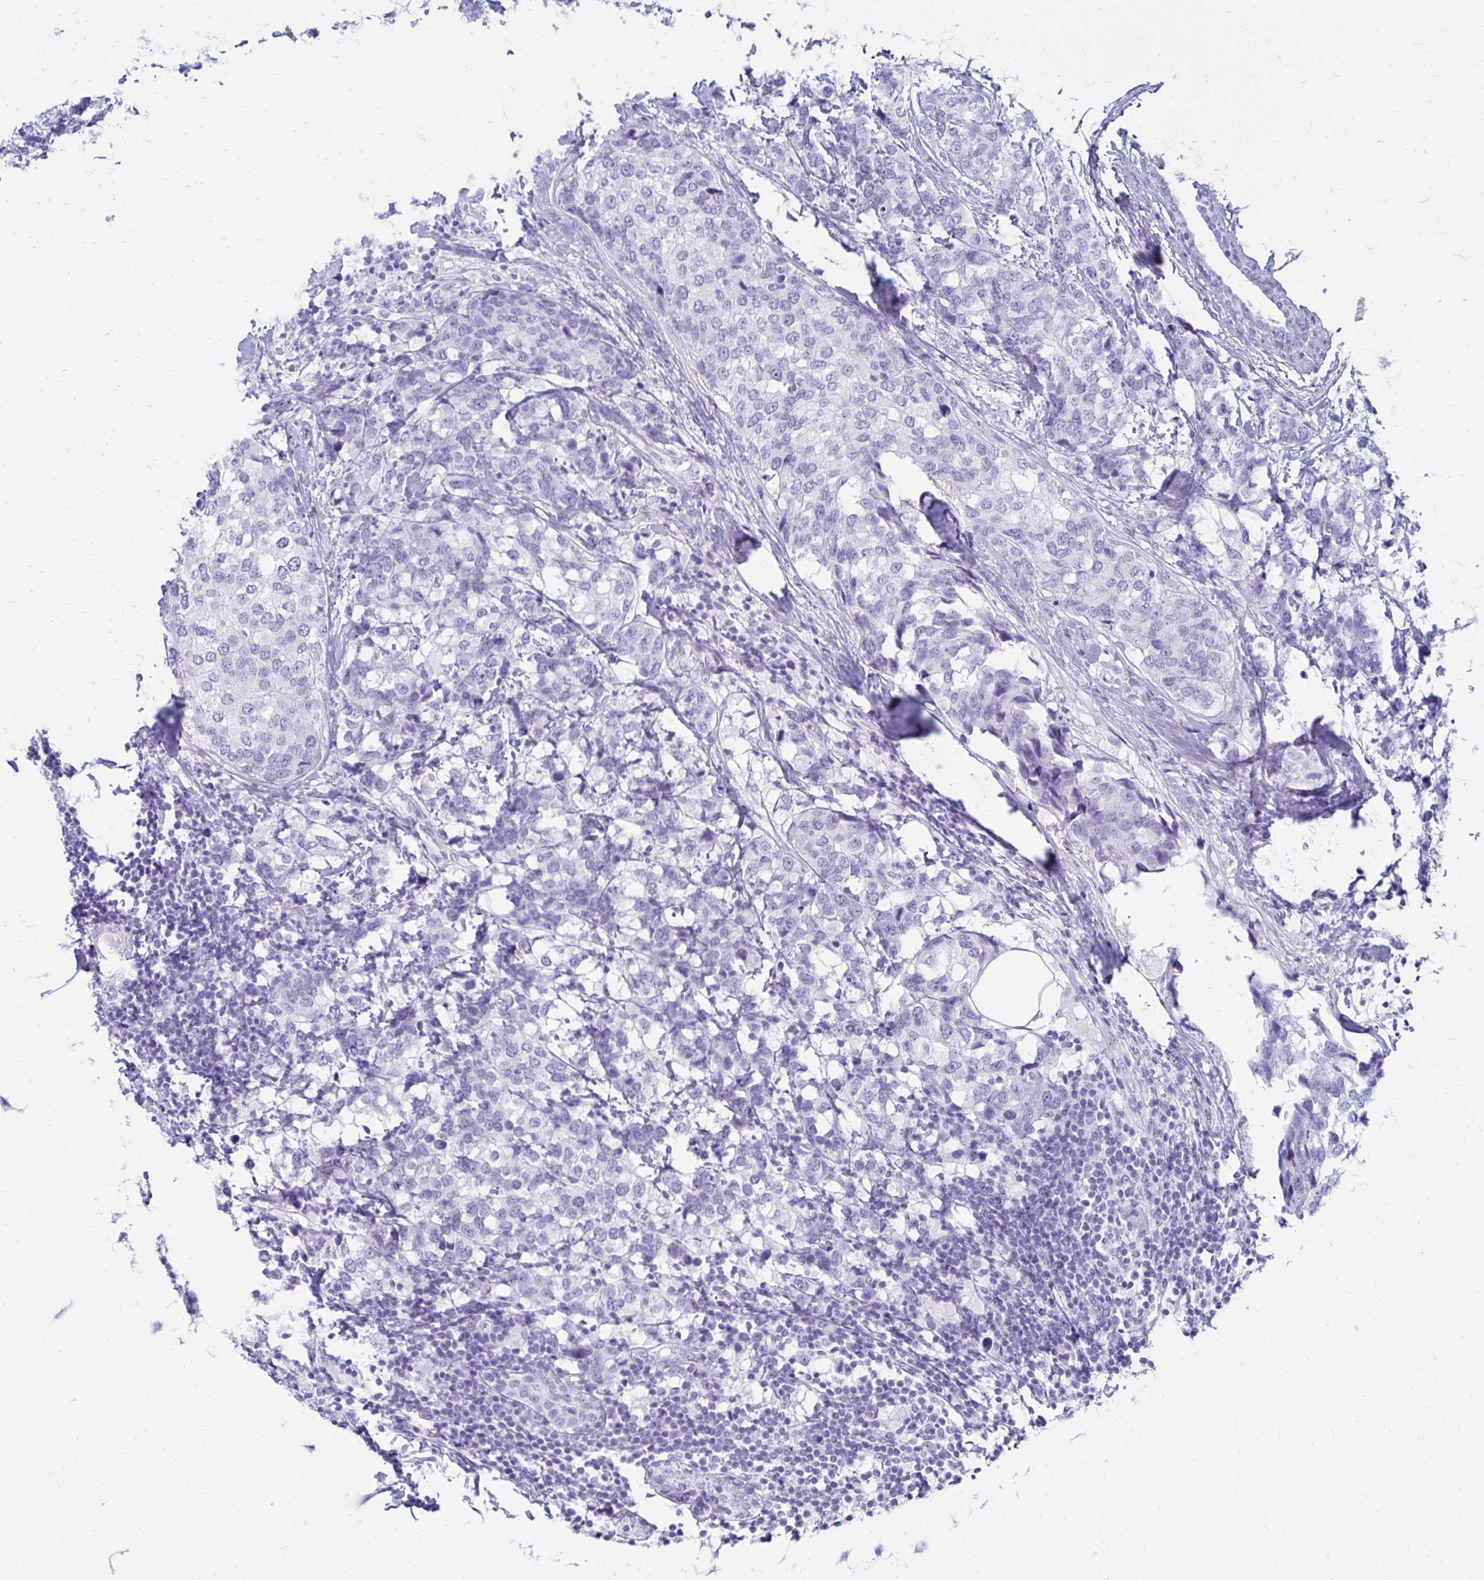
{"staining": {"intensity": "negative", "quantity": "none", "location": "none"}, "tissue": "breast cancer", "cell_type": "Tumor cells", "image_type": "cancer", "snomed": [{"axis": "morphology", "description": "Lobular carcinoma"}, {"axis": "topography", "description": "Breast"}], "caption": "This is an immunohistochemistry (IHC) micrograph of human lobular carcinoma (breast). There is no expression in tumor cells.", "gene": "OR10R2", "patient": {"sex": "female", "age": 59}}